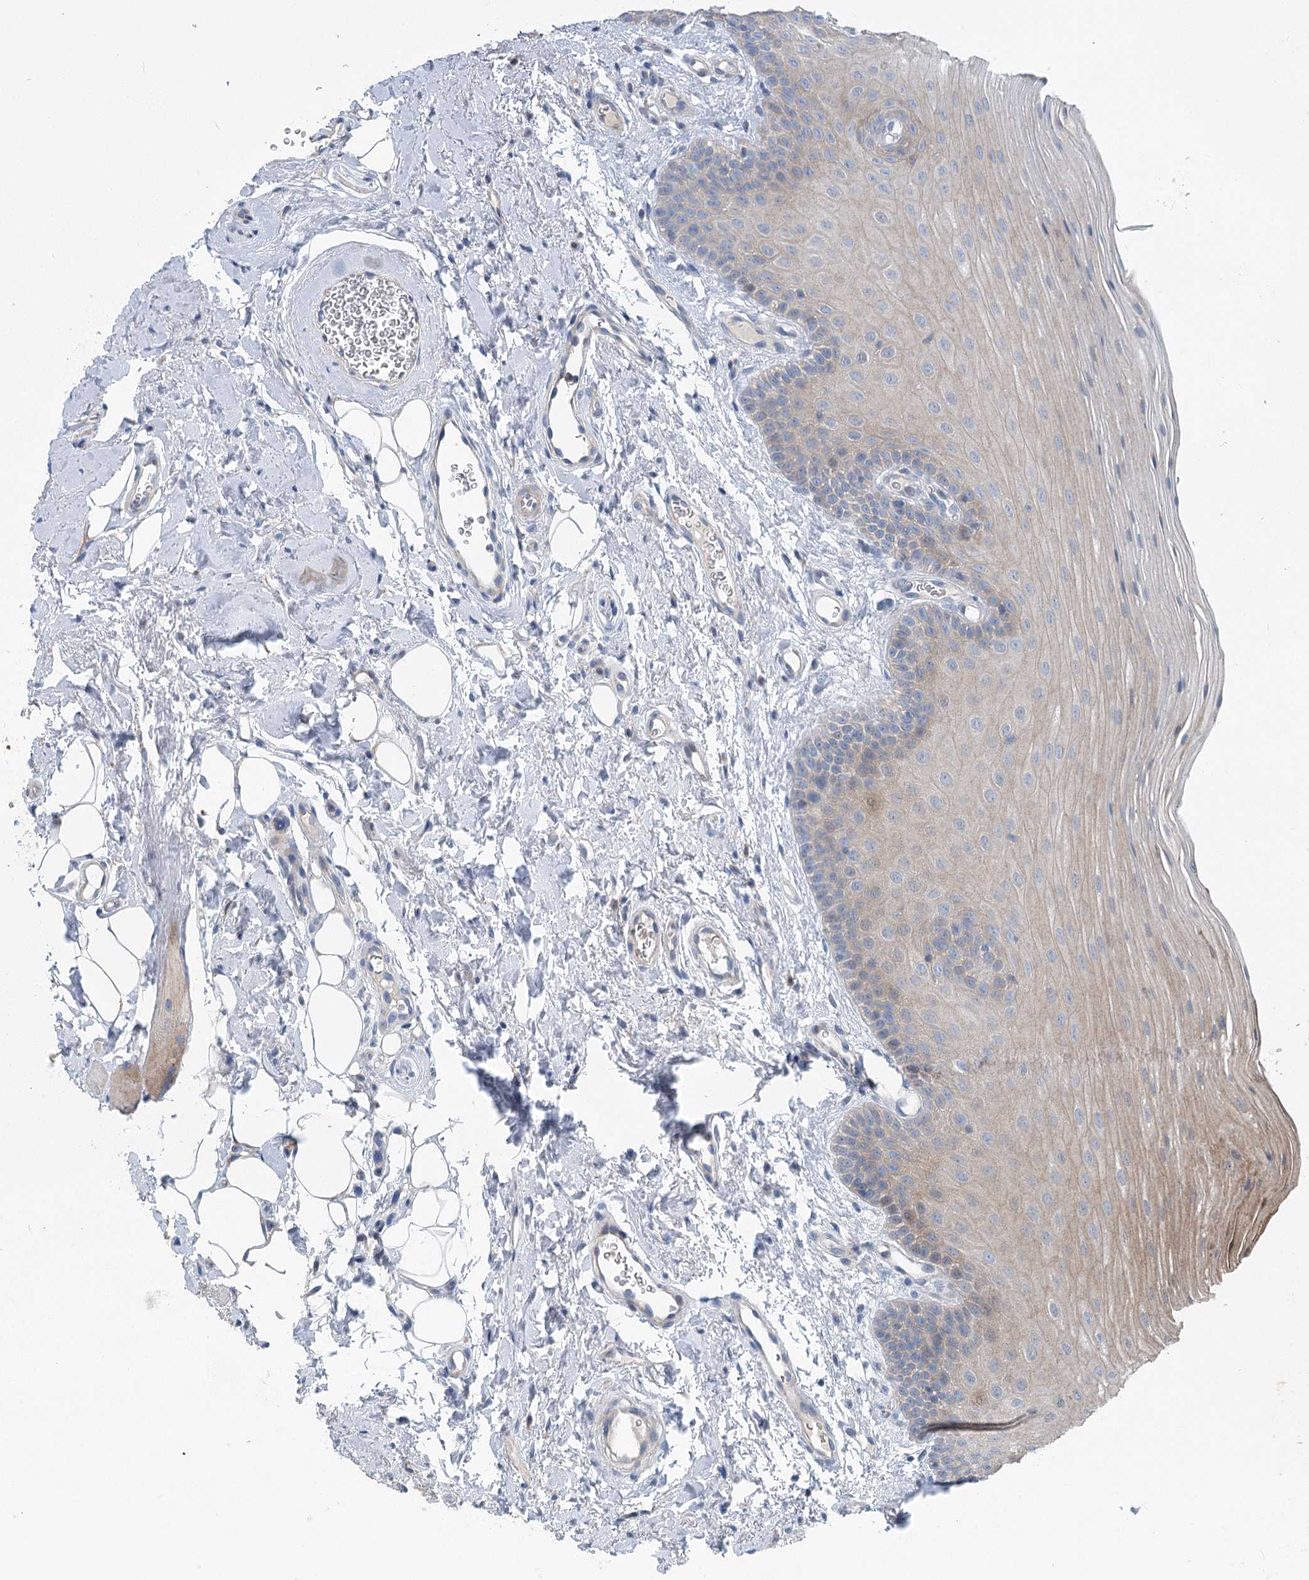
{"staining": {"intensity": "weak", "quantity": "<25%", "location": "cytoplasmic/membranous"}, "tissue": "oral mucosa", "cell_type": "Squamous epithelial cells", "image_type": "normal", "snomed": [{"axis": "morphology", "description": "Normal tissue, NOS"}, {"axis": "topography", "description": "Oral tissue"}], "caption": "DAB immunohistochemical staining of normal human oral mucosa reveals no significant expression in squamous epithelial cells.", "gene": "MARK2", "patient": {"sex": "male", "age": 68}}